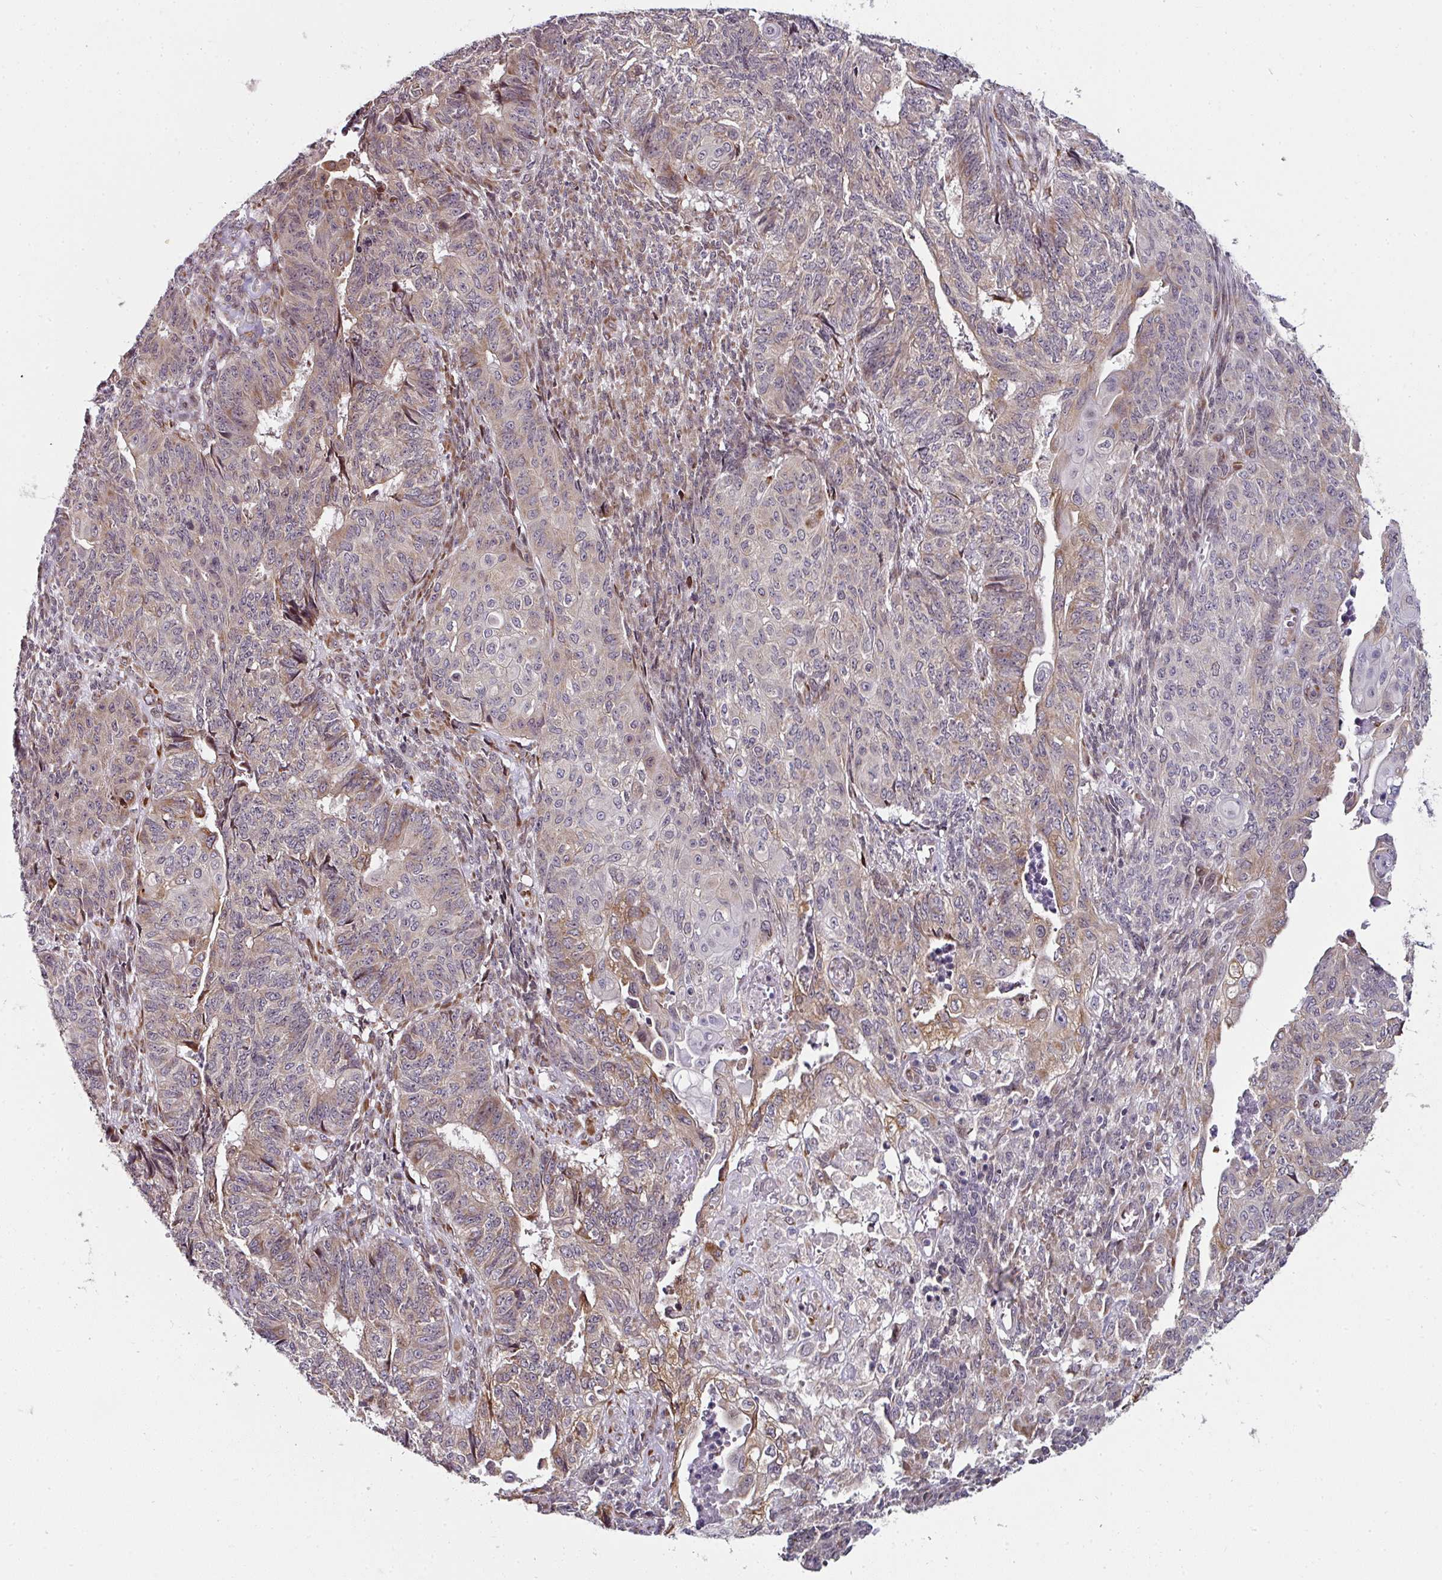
{"staining": {"intensity": "moderate", "quantity": "25%-75%", "location": "cytoplasmic/membranous"}, "tissue": "endometrial cancer", "cell_type": "Tumor cells", "image_type": "cancer", "snomed": [{"axis": "morphology", "description": "Adenocarcinoma, NOS"}, {"axis": "topography", "description": "Endometrium"}], "caption": "IHC staining of adenocarcinoma (endometrial), which reveals medium levels of moderate cytoplasmic/membranous expression in approximately 25%-75% of tumor cells indicating moderate cytoplasmic/membranous protein positivity. The staining was performed using DAB (brown) for protein detection and nuclei were counterstained in hematoxylin (blue).", "gene": "APOLD1", "patient": {"sex": "female", "age": 32}}